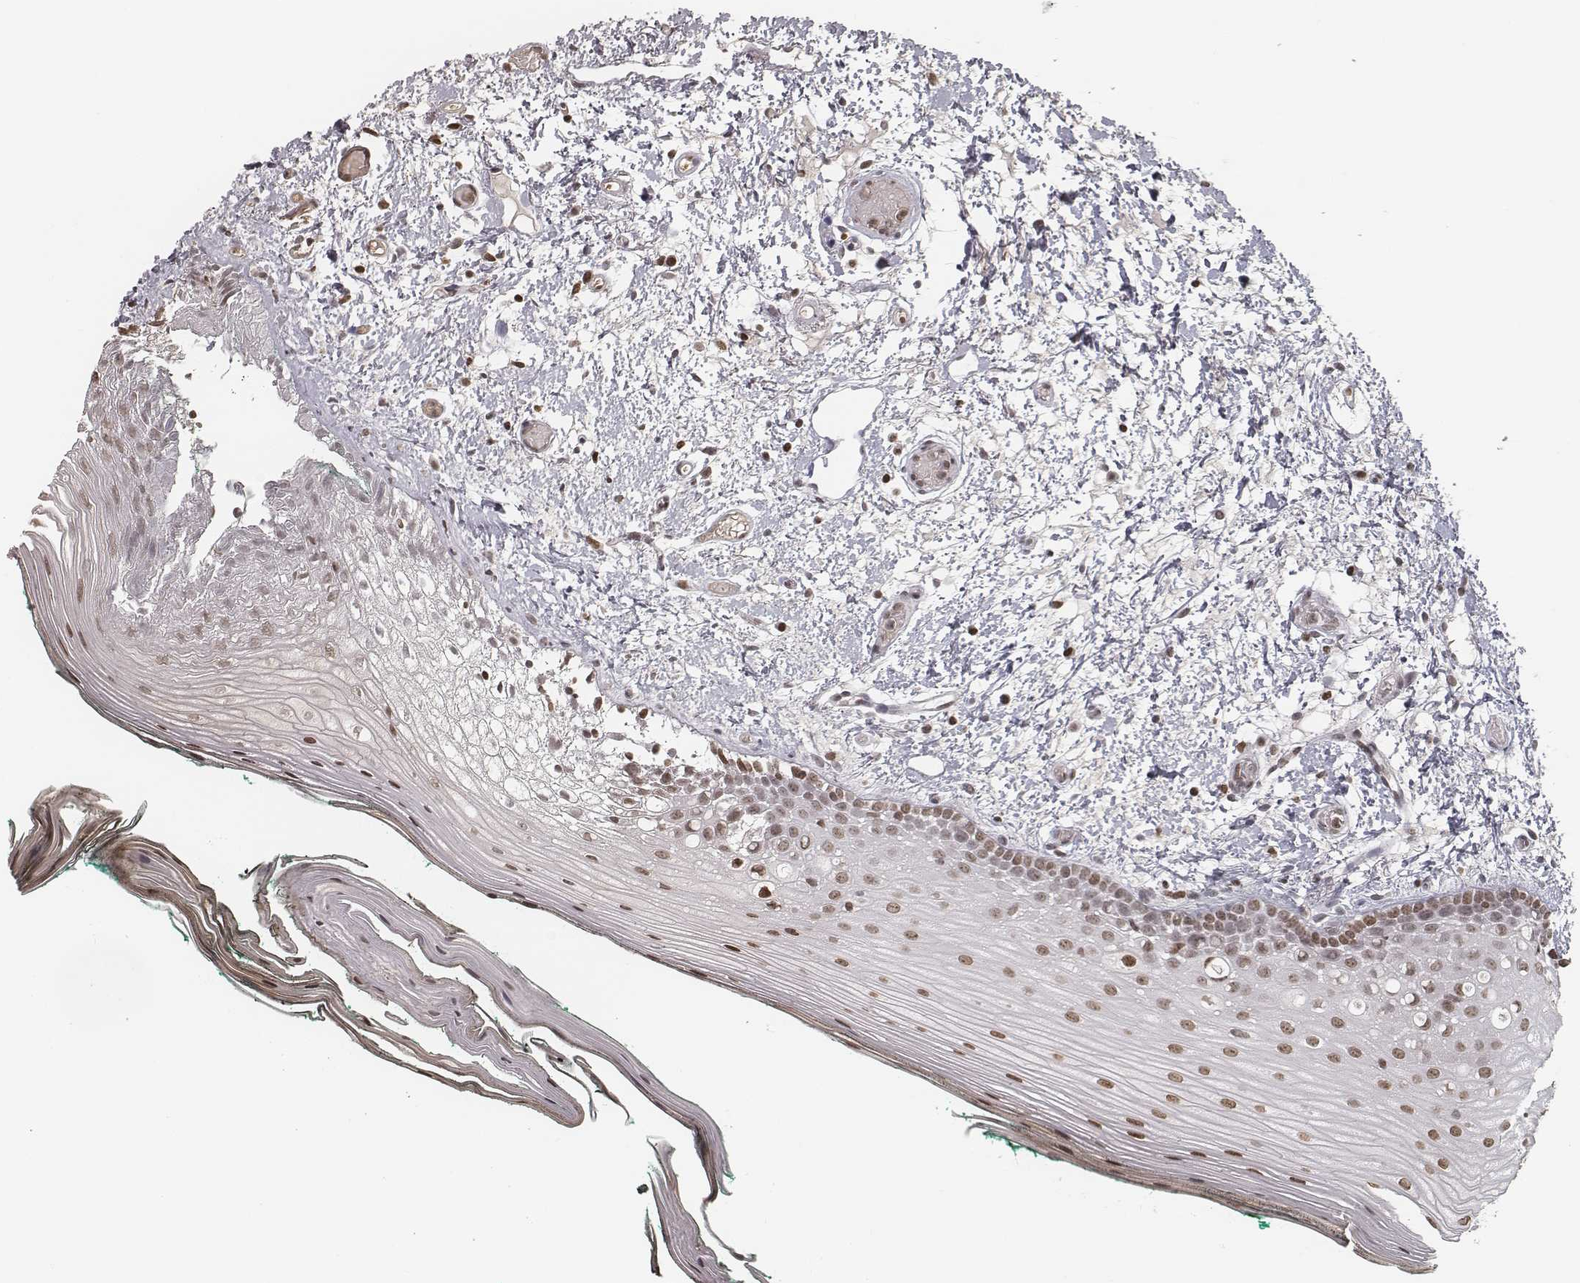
{"staining": {"intensity": "moderate", "quantity": ">75%", "location": "nuclear"}, "tissue": "oral mucosa", "cell_type": "Squamous epithelial cells", "image_type": "normal", "snomed": [{"axis": "morphology", "description": "Normal tissue, NOS"}, {"axis": "topography", "description": "Oral tissue"}], "caption": "Oral mucosa stained with DAB immunohistochemistry (IHC) shows medium levels of moderate nuclear expression in approximately >75% of squamous epithelial cells.", "gene": "HMGA2", "patient": {"sex": "female", "age": 83}}